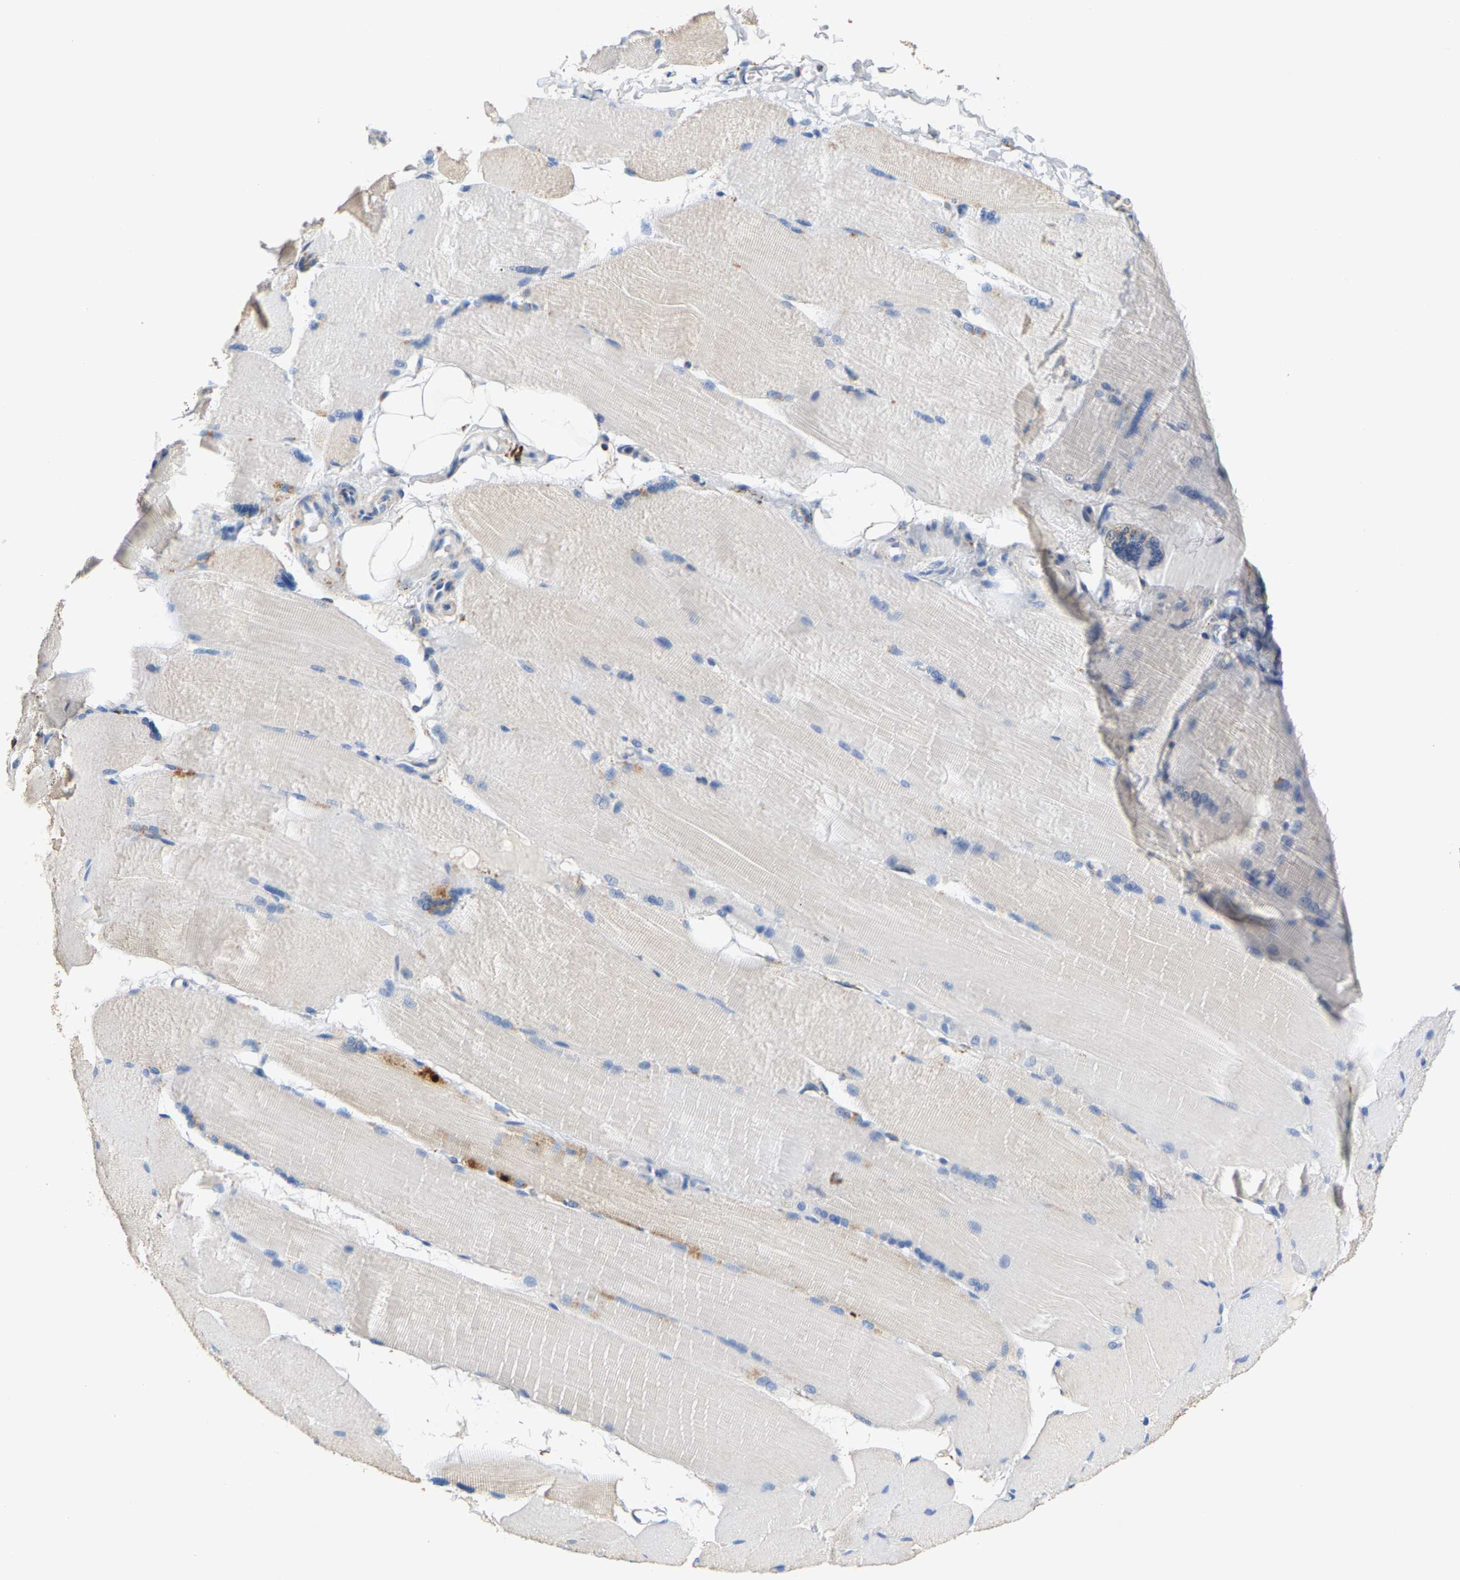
{"staining": {"intensity": "negative", "quantity": "none", "location": "none"}, "tissue": "skeletal muscle", "cell_type": "Myocytes", "image_type": "normal", "snomed": [{"axis": "morphology", "description": "Normal tissue, NOS"}, {"axis": "topography", "description": "Skin"}, {"axis": "topography", "description": "Skeletal muscle"}], "caption": "Immunohistochemistry (IHC) of benign skeletal muscle demonstrates no positivity in myocytes.", "gene": "SHMT2", "patient": {"sex": "male", "age": 83}}